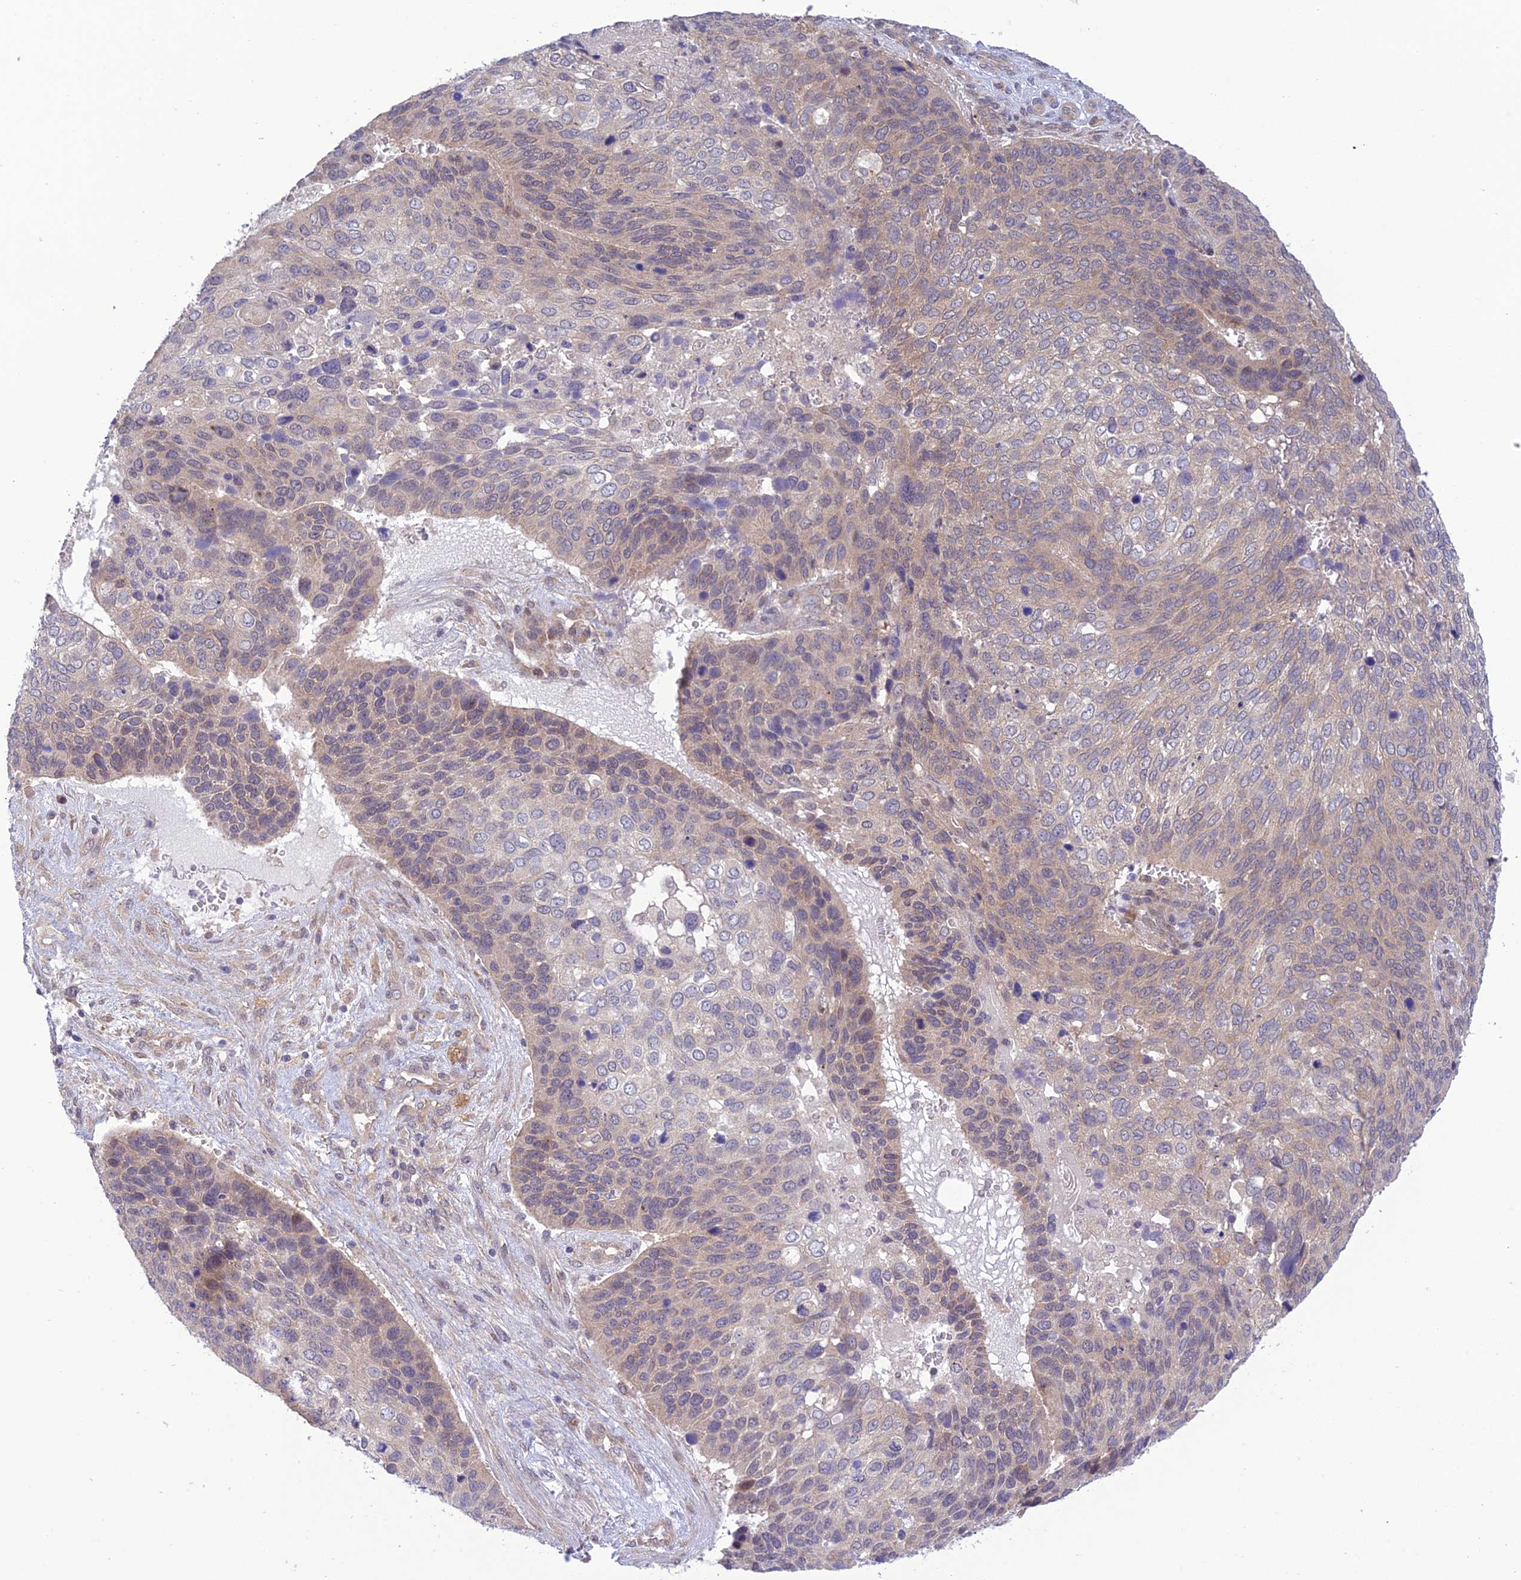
{"staining": {"intensity": "weak", "quantity": "<25%", "location": "cytoplasmic/membranous"}, "tissue": "skin cancer", "cell_type": "Tumor cells", "image_type": "cancer", "snomed": [{"axis": "morphology", "description": "Basal cell carcinoma"}, {"axis": "topography", "description": "Skin"}], "caption": "Immunohistochemistry of human skin cancer demonstrates no staining in tumor cells. (DAB (3,3'-diaminobenzidine) immunohistochemistry visualized using brightfield microscopy, high magnification).", "gene": "UROS", "patient": {"sex": "female", "age": 74}}